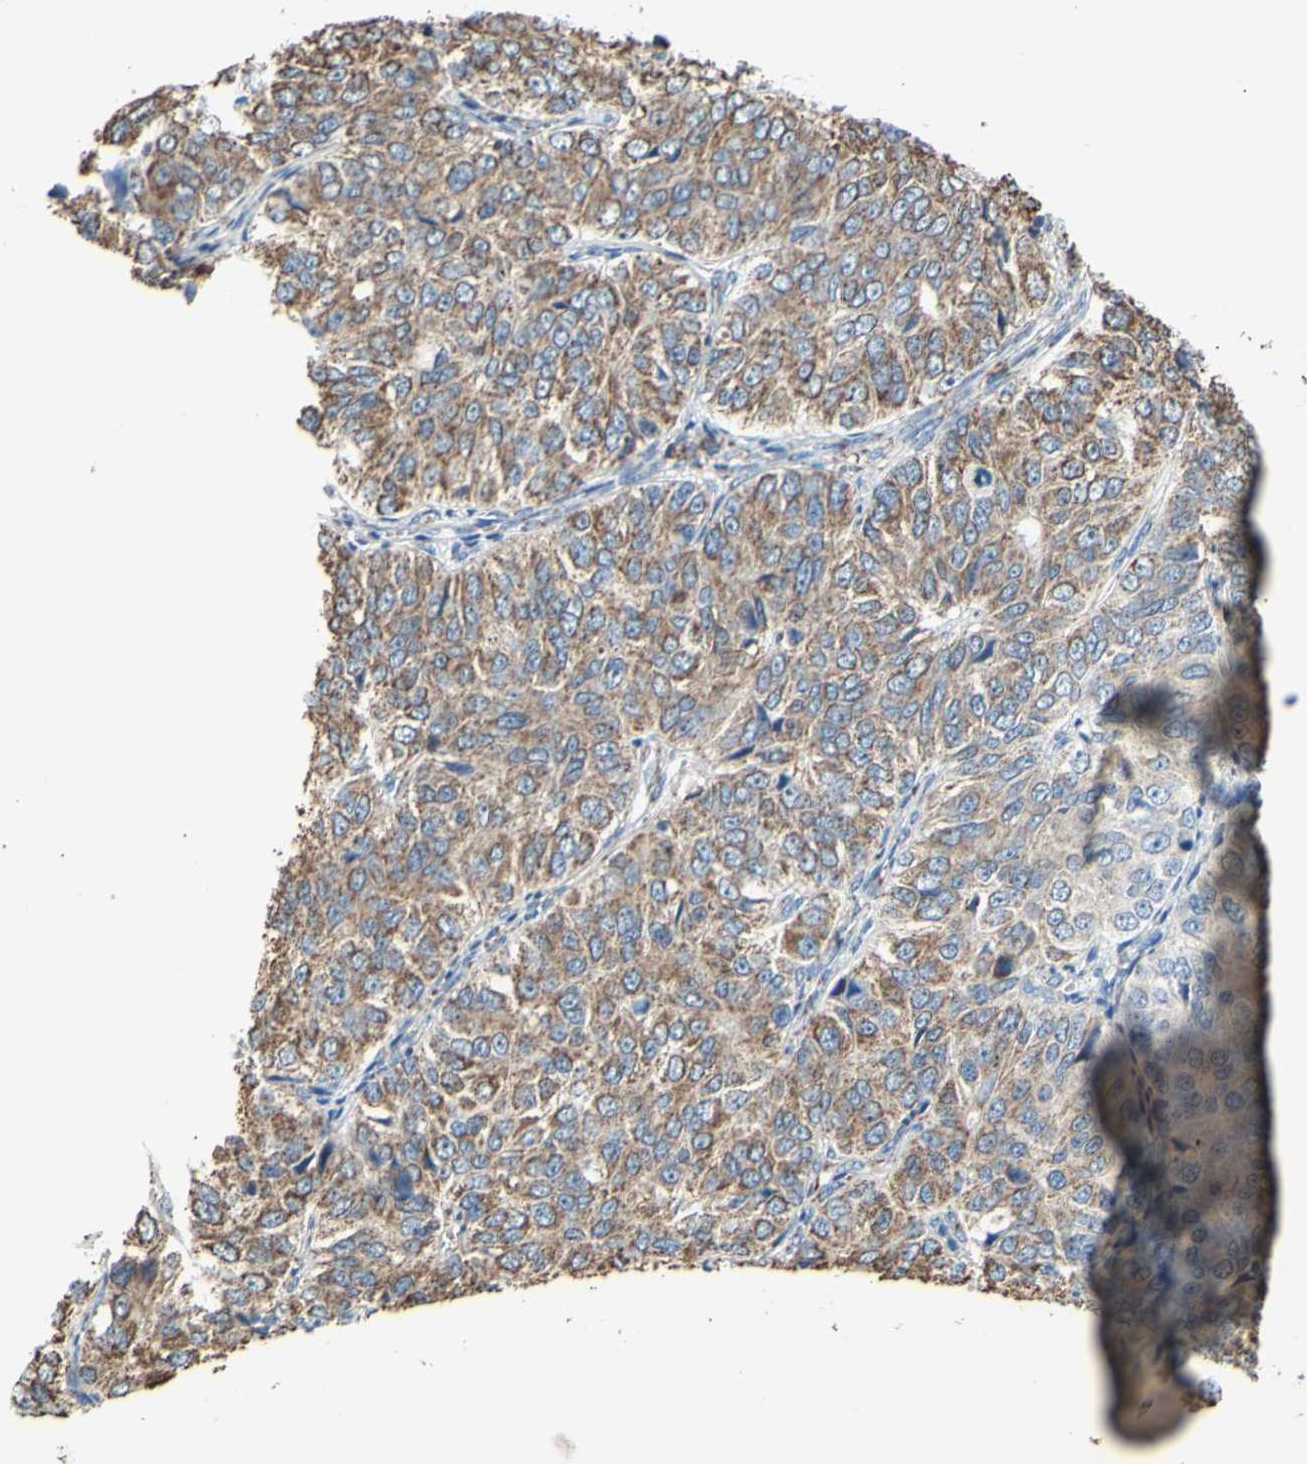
{"staining": {"intensity": "moderate", "quantity": ">75%", "location": "cytoplasmic/membranous"}, "tissue": "ovarian cancer", "cell_type": "Tumor cells", "image_type": "cancer", "snomed": [{"axis": "morphology", "description": "Carcinoma, endometroid"}, {"axis": "topography", "description": "Ovary"}], "caption": "Protein expression analysis of human ovarian endometroid carcinoma reveals moderate cytoplasmic/membranous staining in approximately >75% of tumor cells.", "gene": "CMKLR2", "patient": {"sex": "female", "age": 51}}